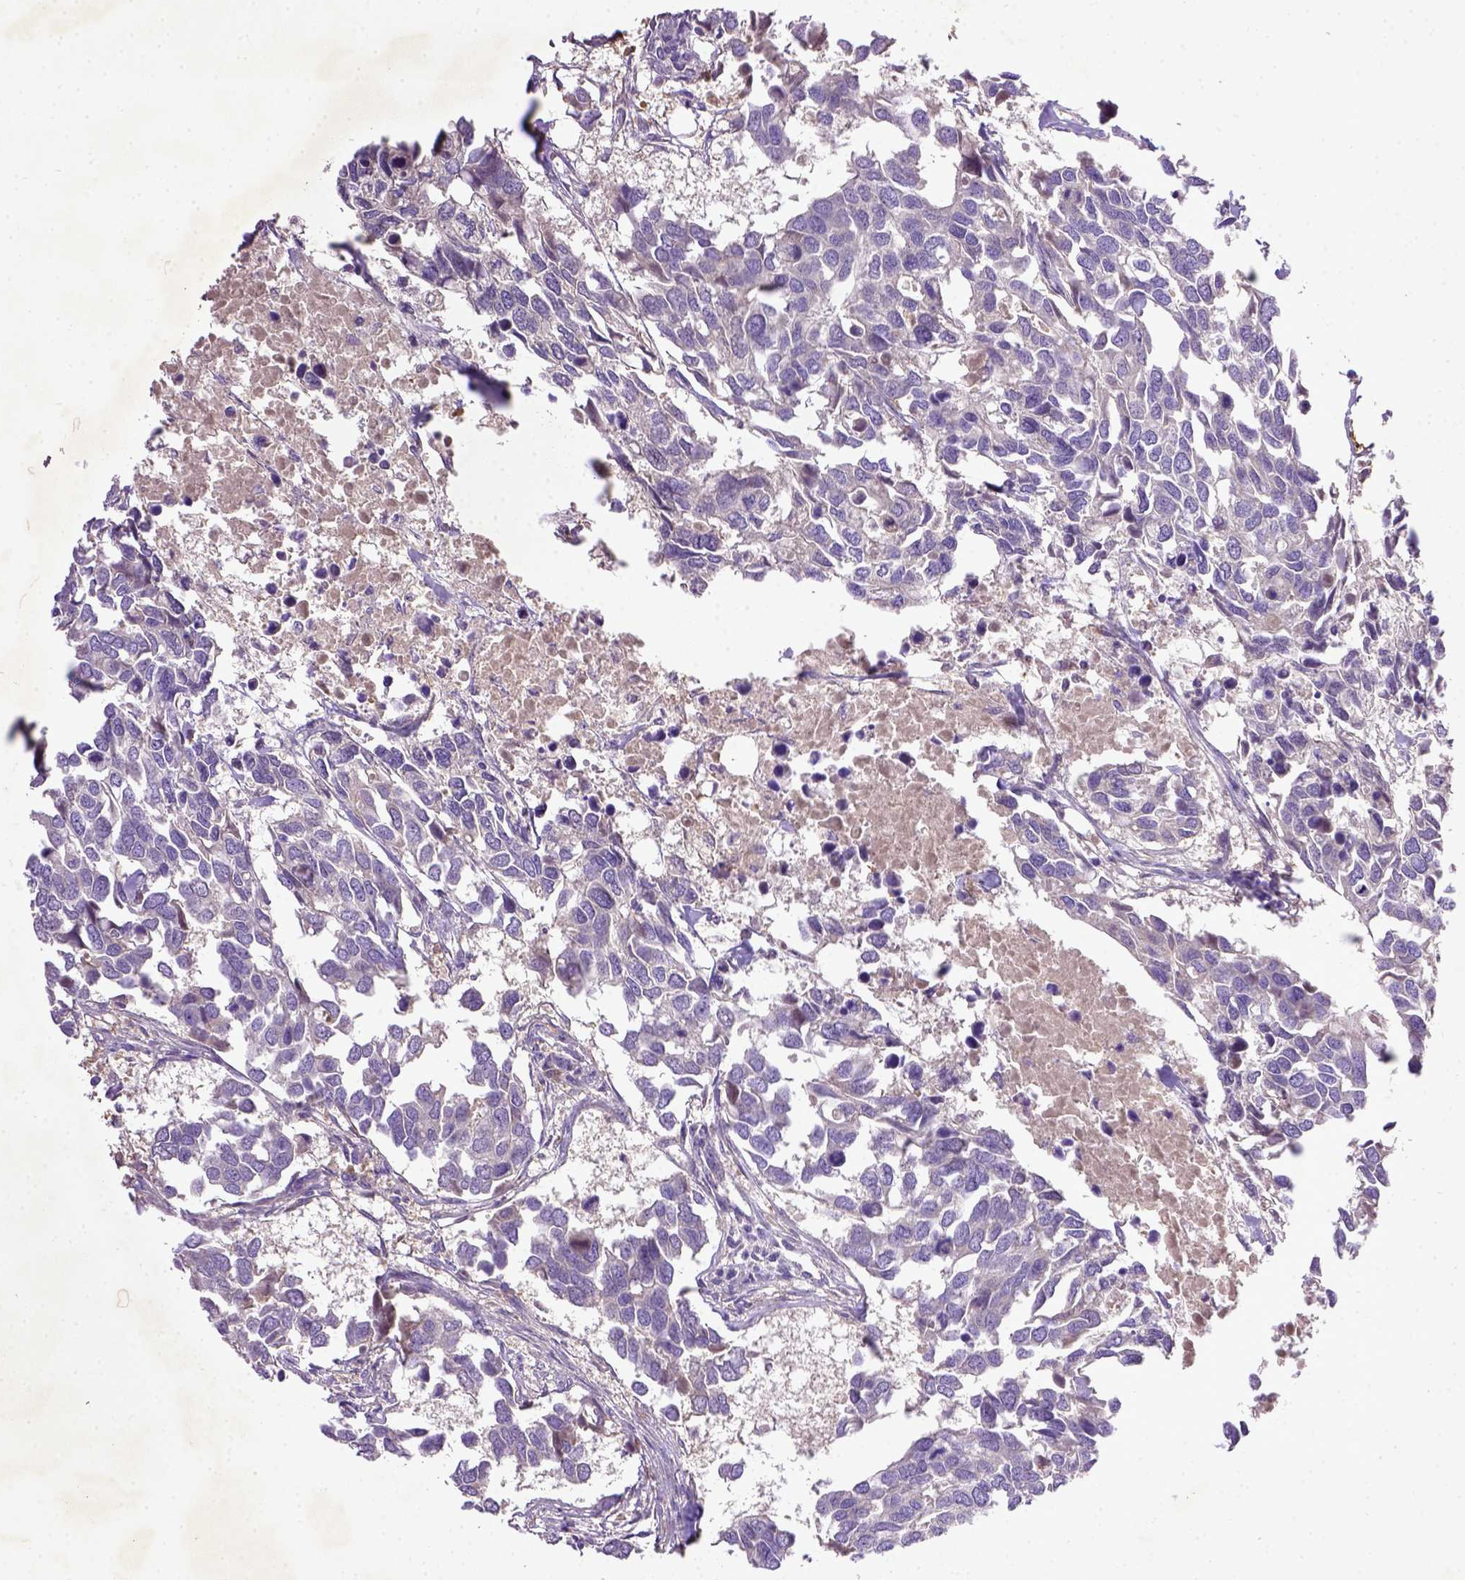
{"staining": {"intensity": "negative", "quantity": "none", "location": "none"}, "tissue": "breast cancer", "cell_type": "Tumor cells", "image_type": "cancer", "snomed": [{"axis": "morphology", "description": "Duct carcinoma"}, {"axis": "topography", "description": "Breast"}], "caption": "Immunohistochemical staining of human infiltrating ductal carcinoma (breast) shows no significant expression in tumor cells.", "gene": "DEPDC1B", "patient": {"sex": "female", "age": 83}}